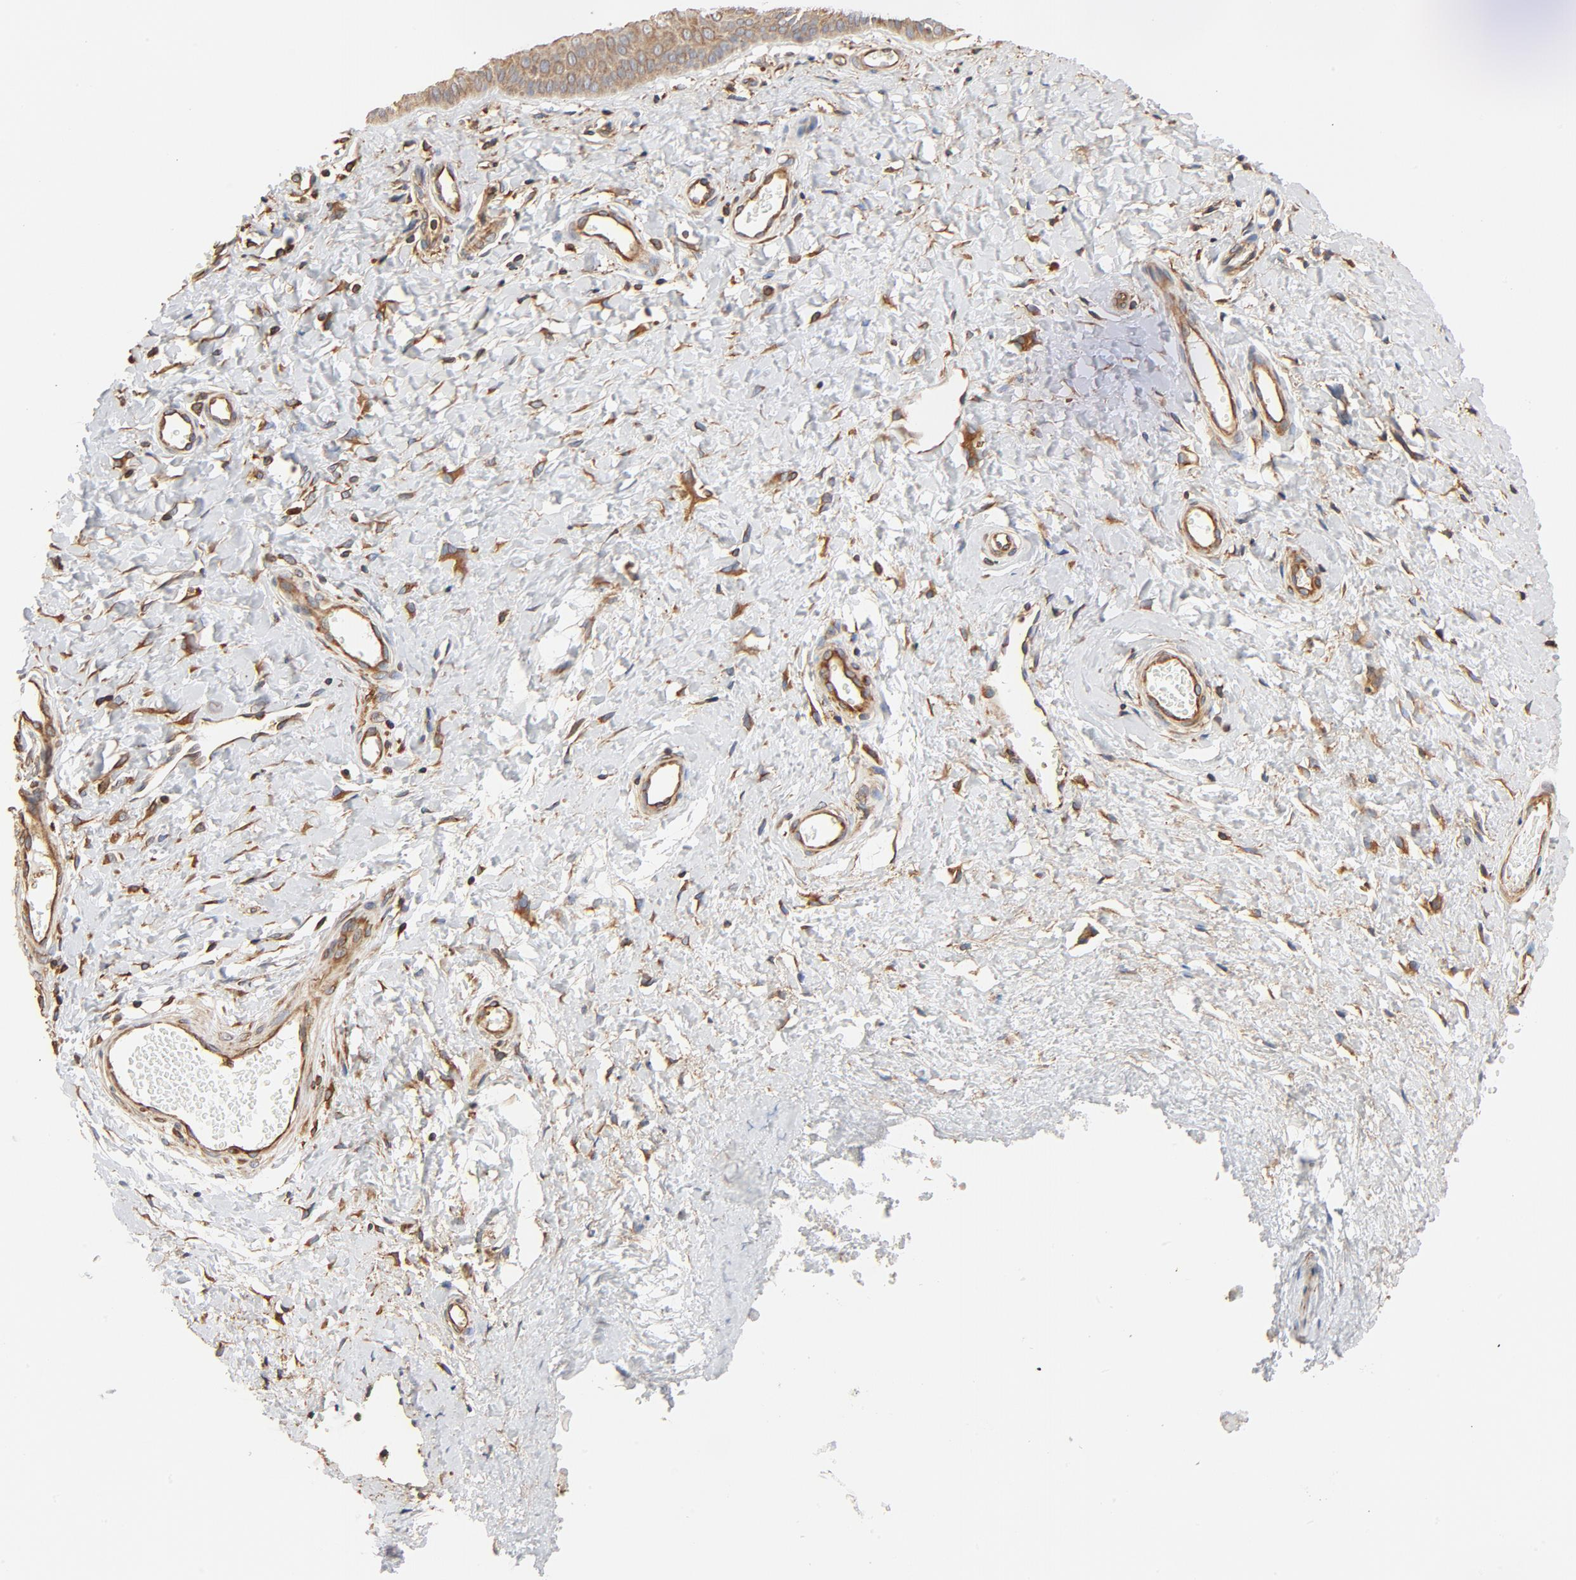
{"staining": {"intensity": "moderate", "quantity": ">75%", "location": "cytoplasmic/membranous"}, "tissue": "cervix", "cell_type": "Glandular cells", "image_type": "normal", "snomed": [{"axis": "morphology", "description": "Normal tissue, NOS"}, {"axis": "topography", "description": "Cervix"}], "caption": "DAB (3,3'-diaminobenzidine) immunohistochemical staining of benign cervix displays moderate cytoplasmic/membranous protein positivity in about >75% of glandular cells.", "gene": "BCAP31", "patient": {"sex": "female", "age": 55}}